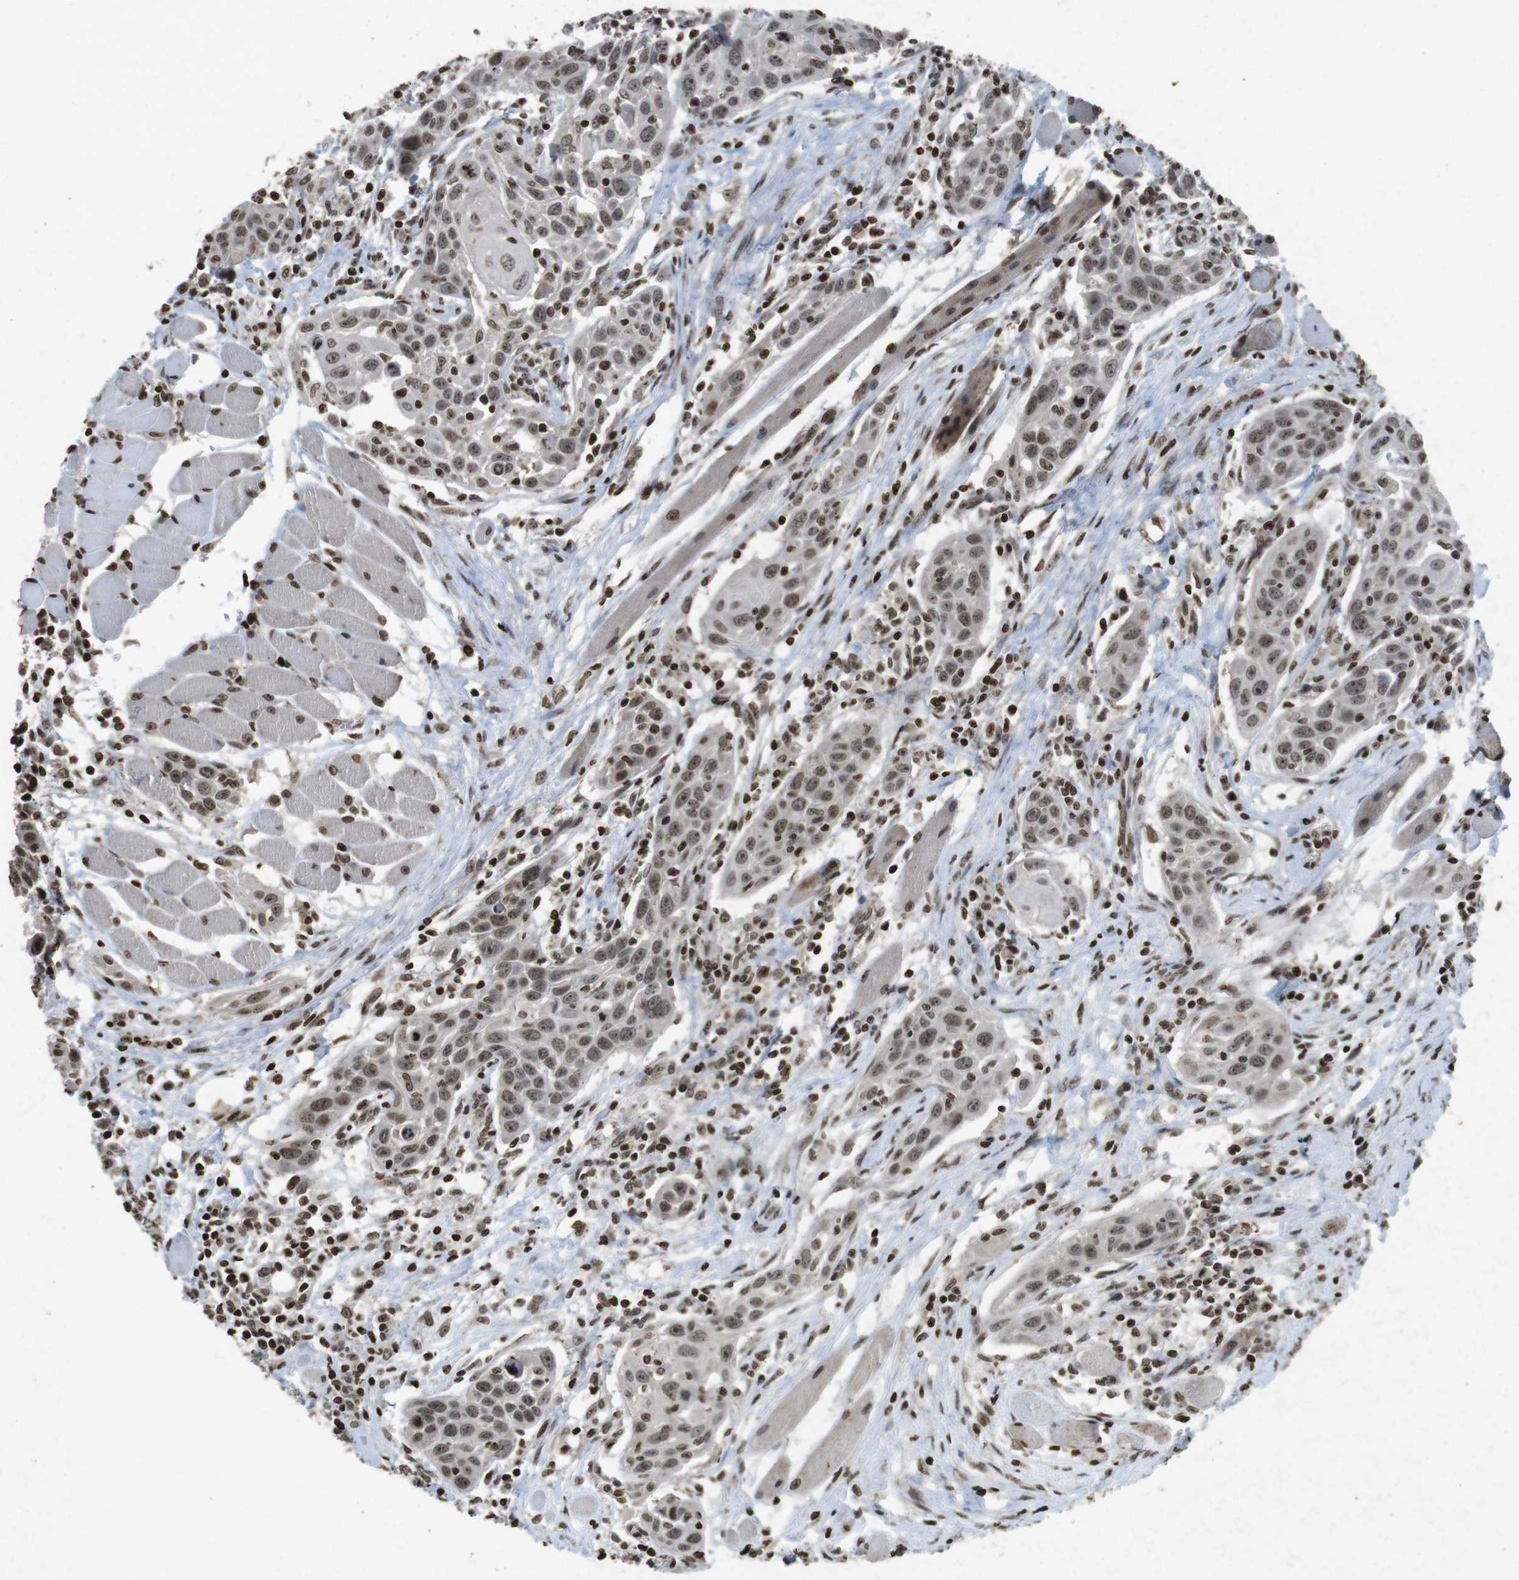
{"staining": {"intensity": "moderate", "quantity": ">75%", "location": "cytoplasmic/membranous,nuclear"}, "tissue": "head and neck cancer", "cell_type": "Tumor cells", "image_type": "cancer", "snomed": [{"axis": "morphology", "description": "Squamous cell carcinoma, NOS"}, {"axis": "topography", "description": "Oral tissue"}, {"axis": "topography", "description": "Head-Neck"}], "caption": "DAB (3,3'-diaminobenzidine) immunohistochemical staining of human head and neck cancer reveals moderate cytoplasmic/membranous and nuclear protein expression in about >75% of tumor cells. (DAB (3,3'-diaminobenzidine) IHC with brightfield microscopy, high magnification).", "gene": "FOXA3", "patient": {"sex": "female", "age": 50}}